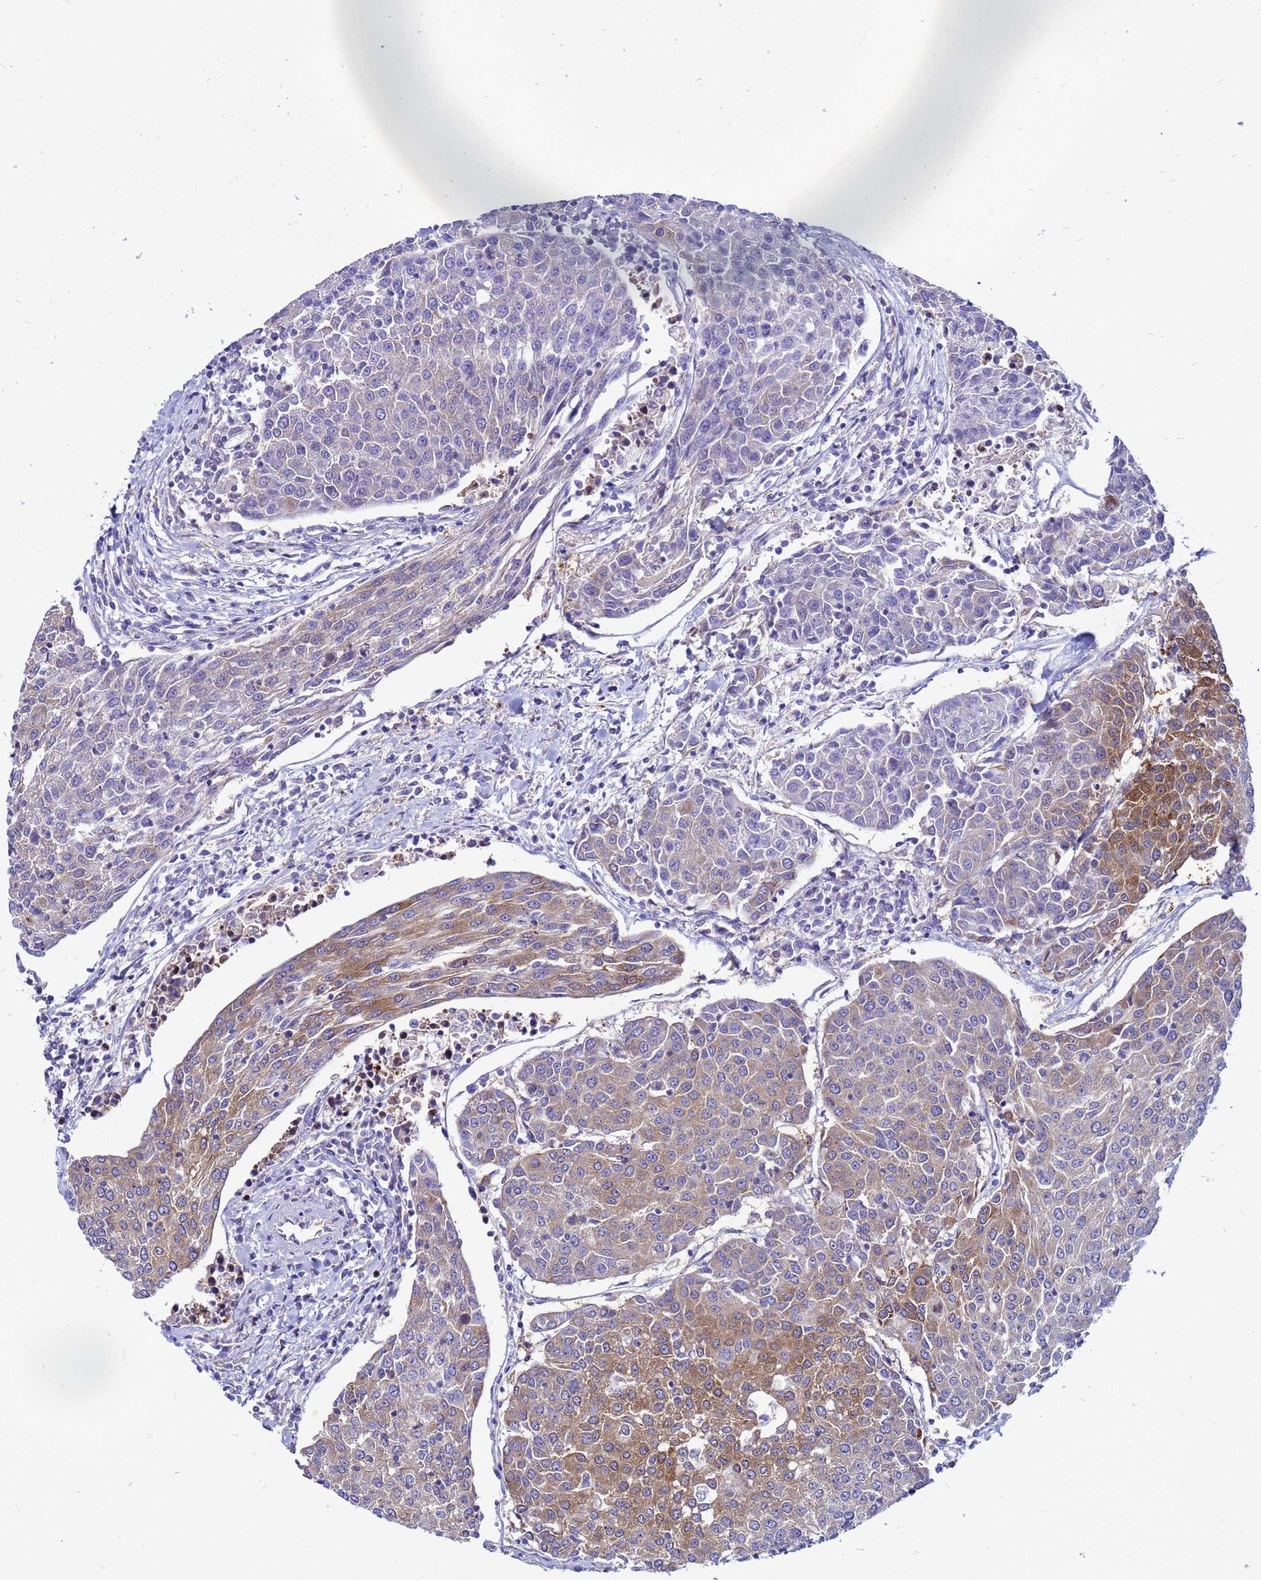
{"staining": {"intensity": "moderate", "quantity": "25%-75%", "location": "cytoplasmic/membranous"}, "tissue": "urothelial cancer", "cell_type": "Tumor cells", "image_type": "cancer", "snomed": [{"axis": "morphology", "description": "Urothelial carcinoma, High grade"}, {"axis": "topography", "description": "Urinary bladder"}], "caption": "Approximately 25%-75% of tumor cells in human urothelial cancer show moderate cytoplasmic/membranous protein staining as visualized by brown immunohistochemical staining.", "gene": "FHIP1A", "patient": {"sex": "female", "age": 85}}